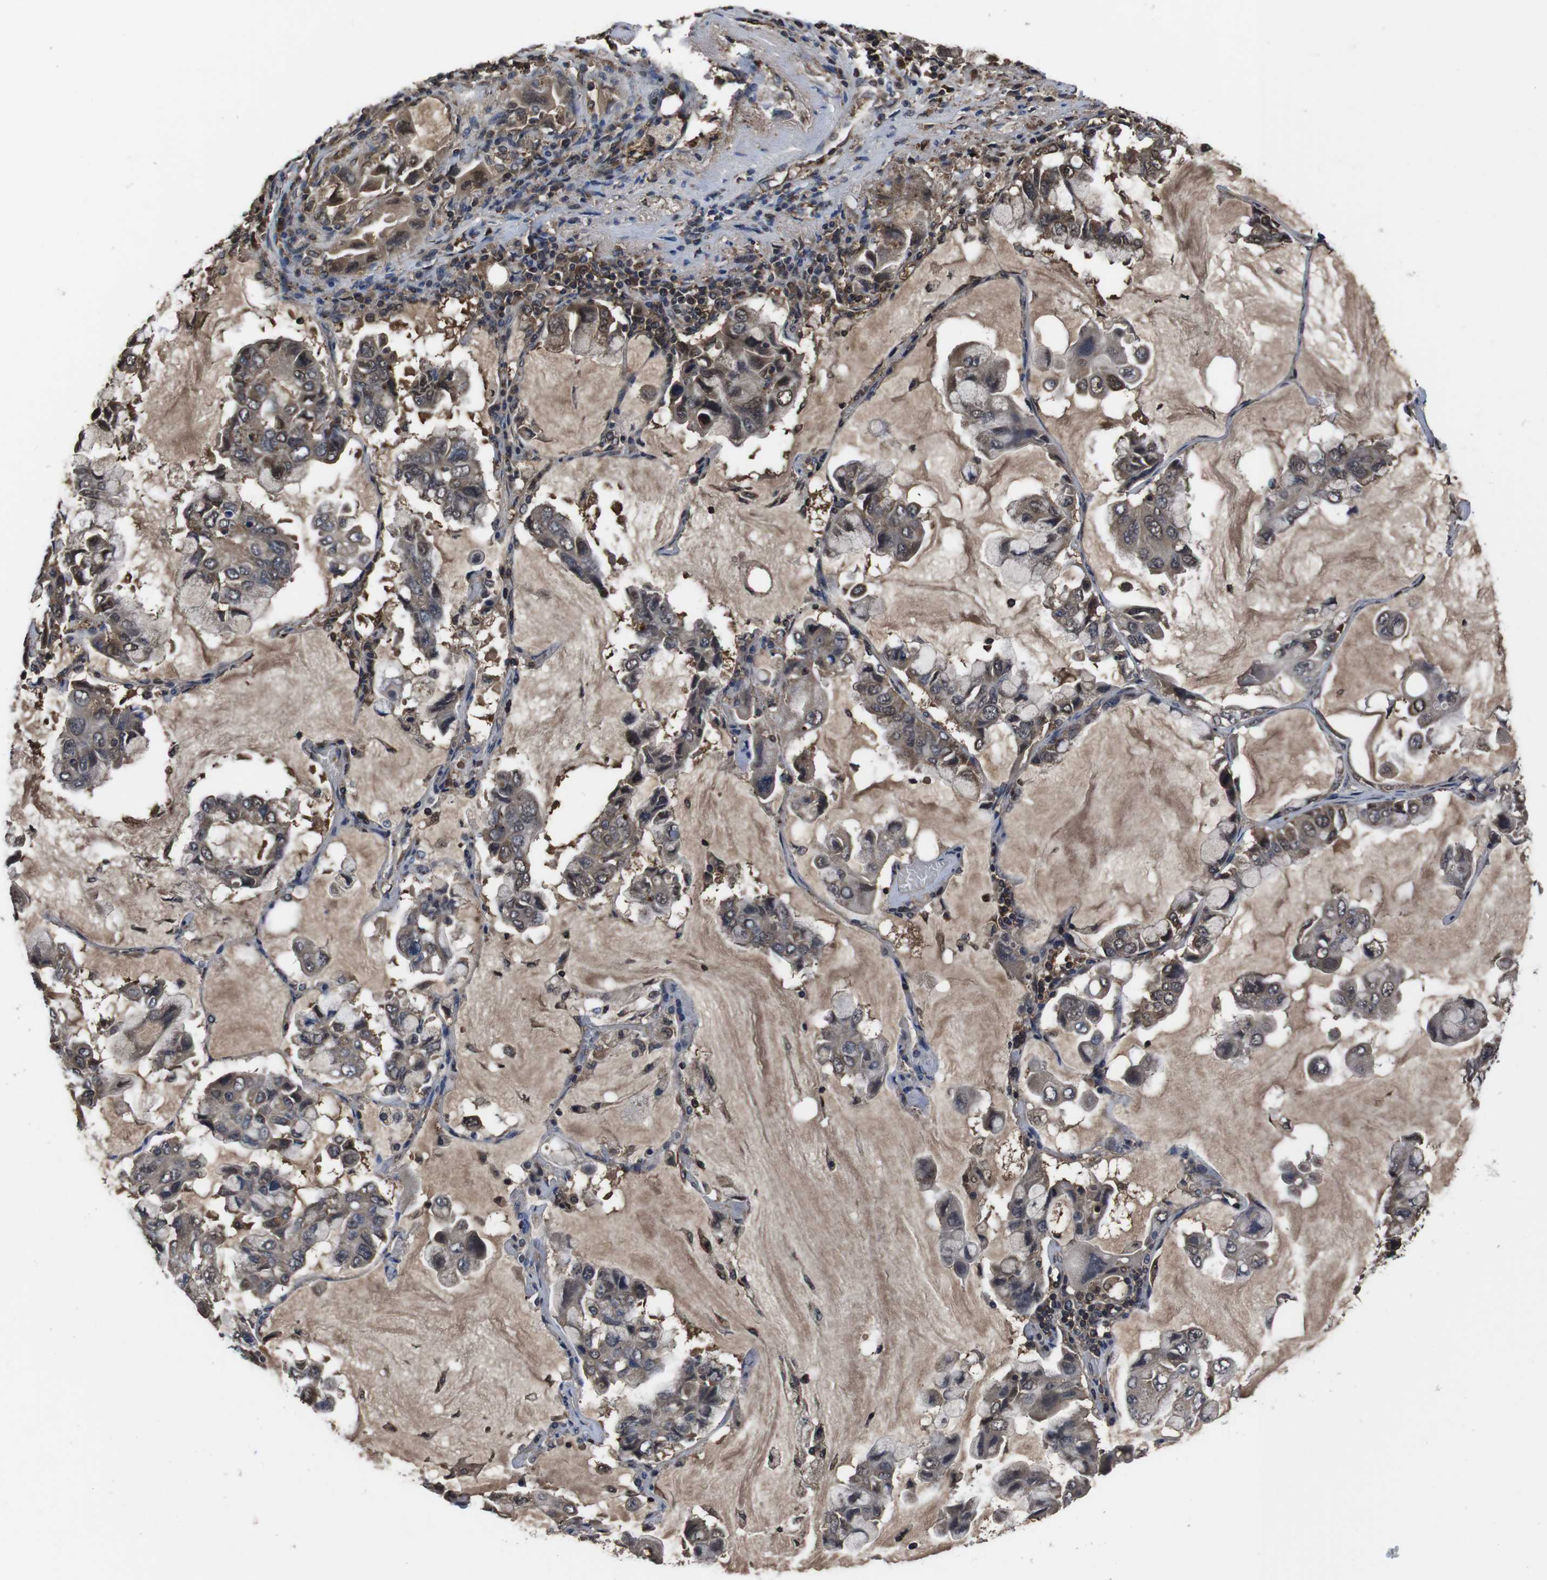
{"staining": {"intensity": "weak", "quantity": "<25%", "location": "cytoplasmic/membranous"}, "tissue": "lung cancer", "cell_type": "Tumor cells", "image_type": "cancer", "snomed": [{"axis": "morphology", "description": "Adenocarcinoma, NOS"}, {"axis": "topography", "description": "Lung"}], "caption": "Tumor cells show no significant staining in lung cancer.", "gene": "CXCL11", "patient": {"sex": "male", "age": 64}}